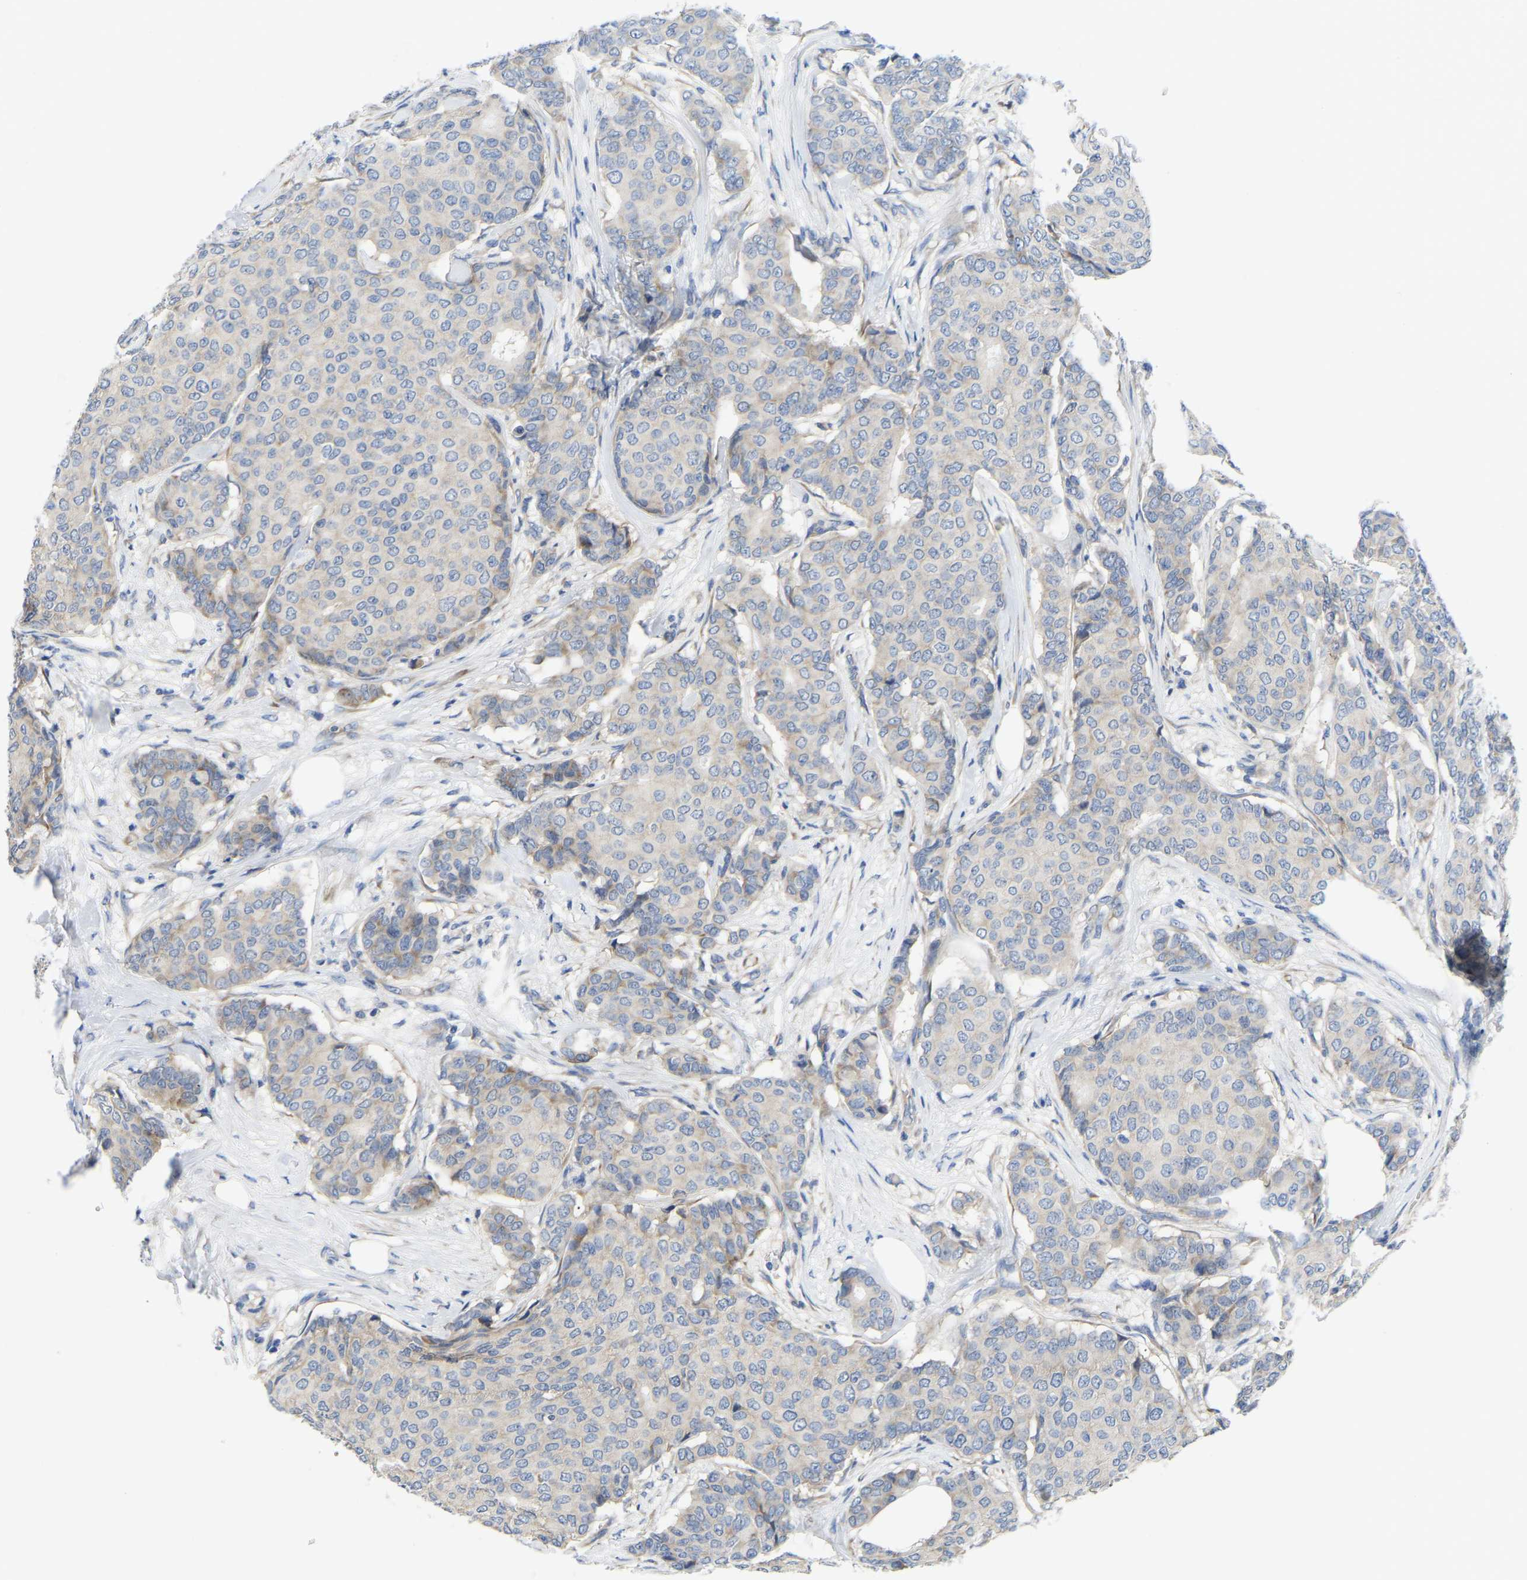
{"staining": {"intensity": "negative", "quantity": "none", "location": "none"}, "tissue": "breast cancer", "cell_type": "Tumor cells", "image_type": "cancer", "snomed": [{"axis": "morphology", "description": "Duct carcinoma"}, {"axis": "topography", "description": "Breast"}], "caption": "This is a image of immunohistochemistry (IHC) staining of infiltrating ductal carcinoma (breast), which shows no expression in tumor cells.", "gene": "ABCA10", "patient": {"sex": "female", "age": 75}}